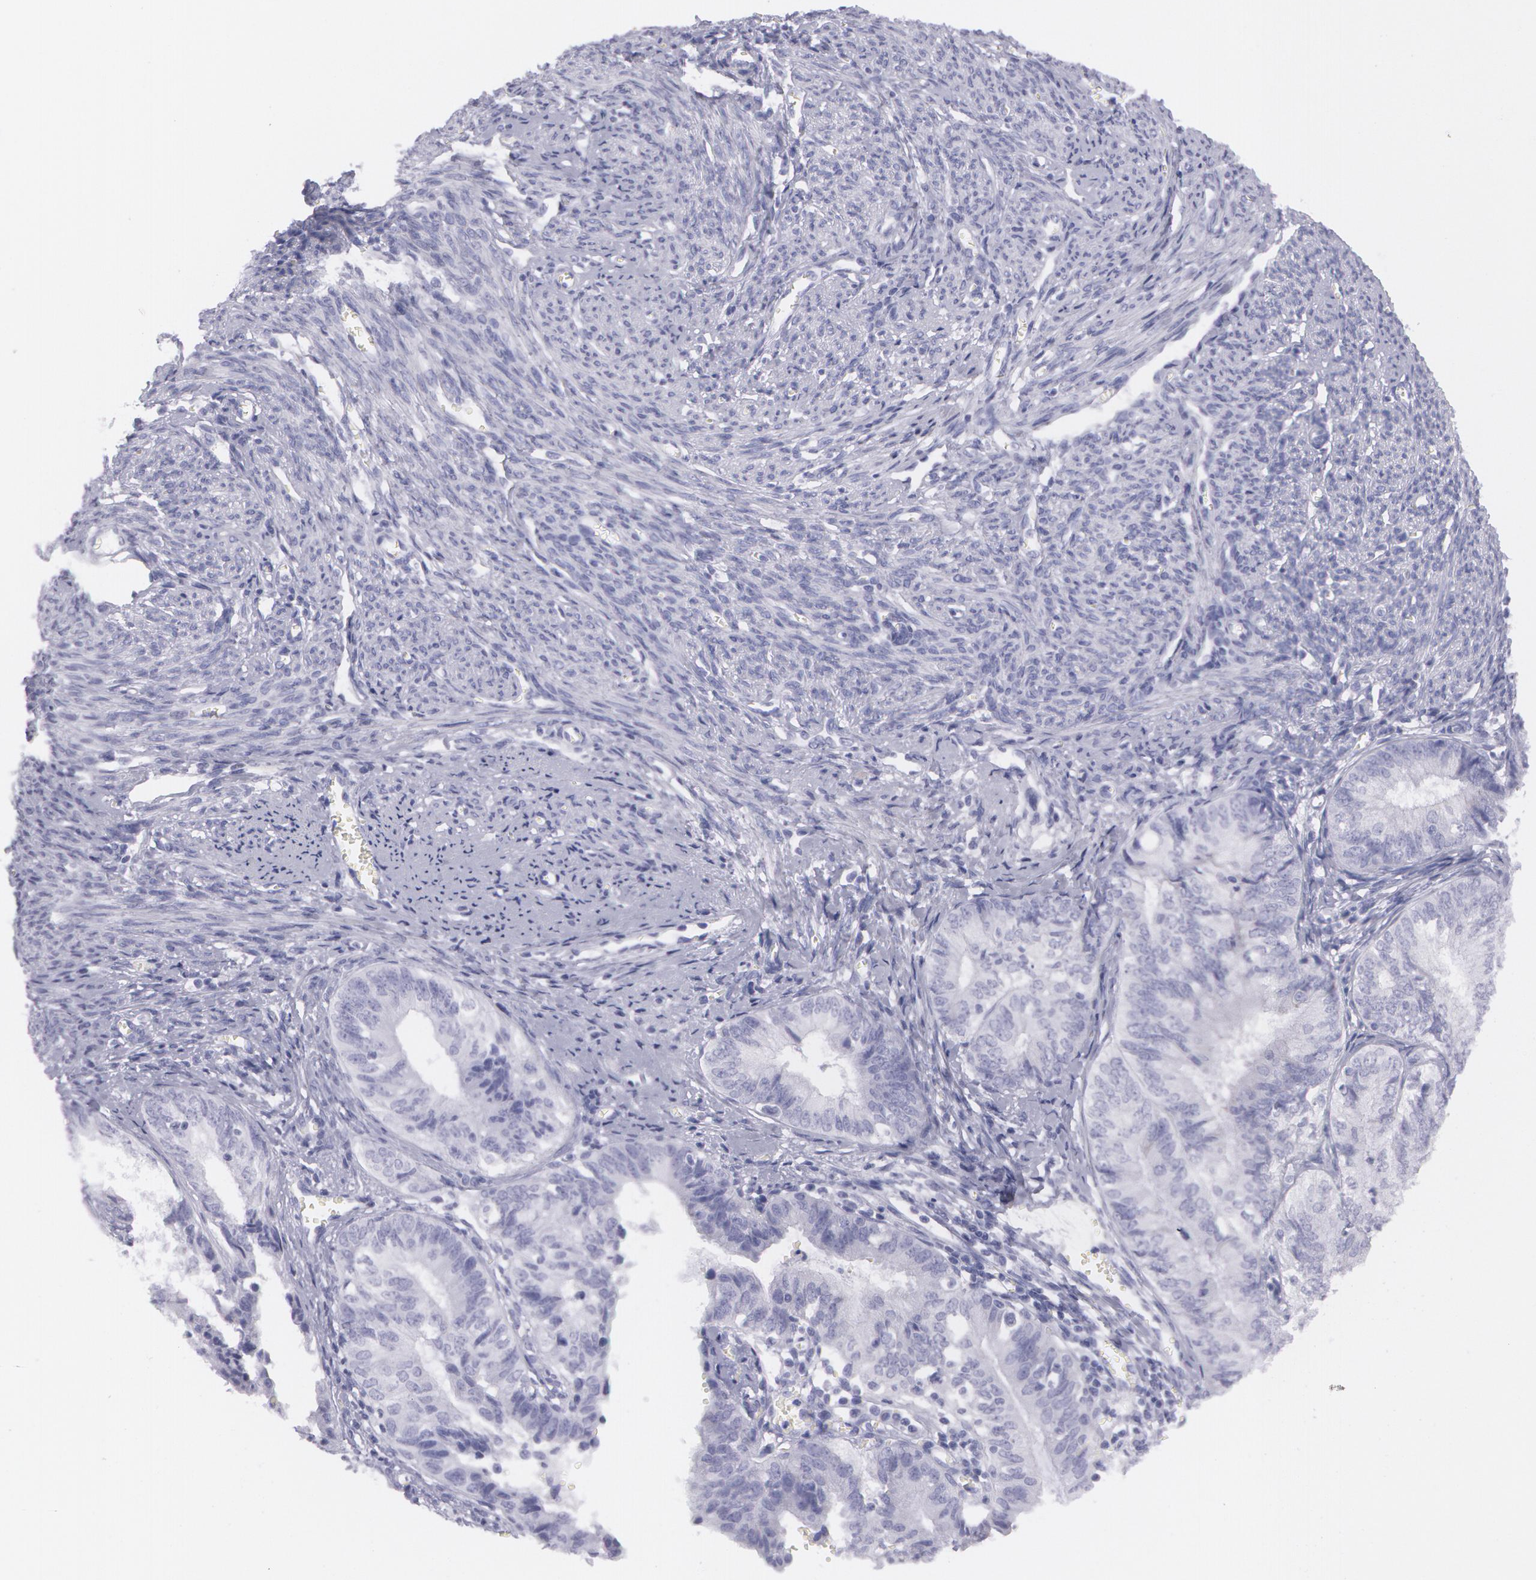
{"staining": {"intensity": "negative", "quantity": "none", "location": "none"}, "tissue": "endometrial cancer", "cell_type": "Tumor cells", "image_type": "cancer", "snomed": [{"axis": "morphology", "description": "Adenocarcinoma, NOS"}, {"axis": "topography", "description": "Endometrium"}], "caption": "IHC of endometrial cancer (adenocarcinoma) shows no expression in tumor cells.", "gene": "AMACR", "patient": {"sex": "female", "age": 66}}